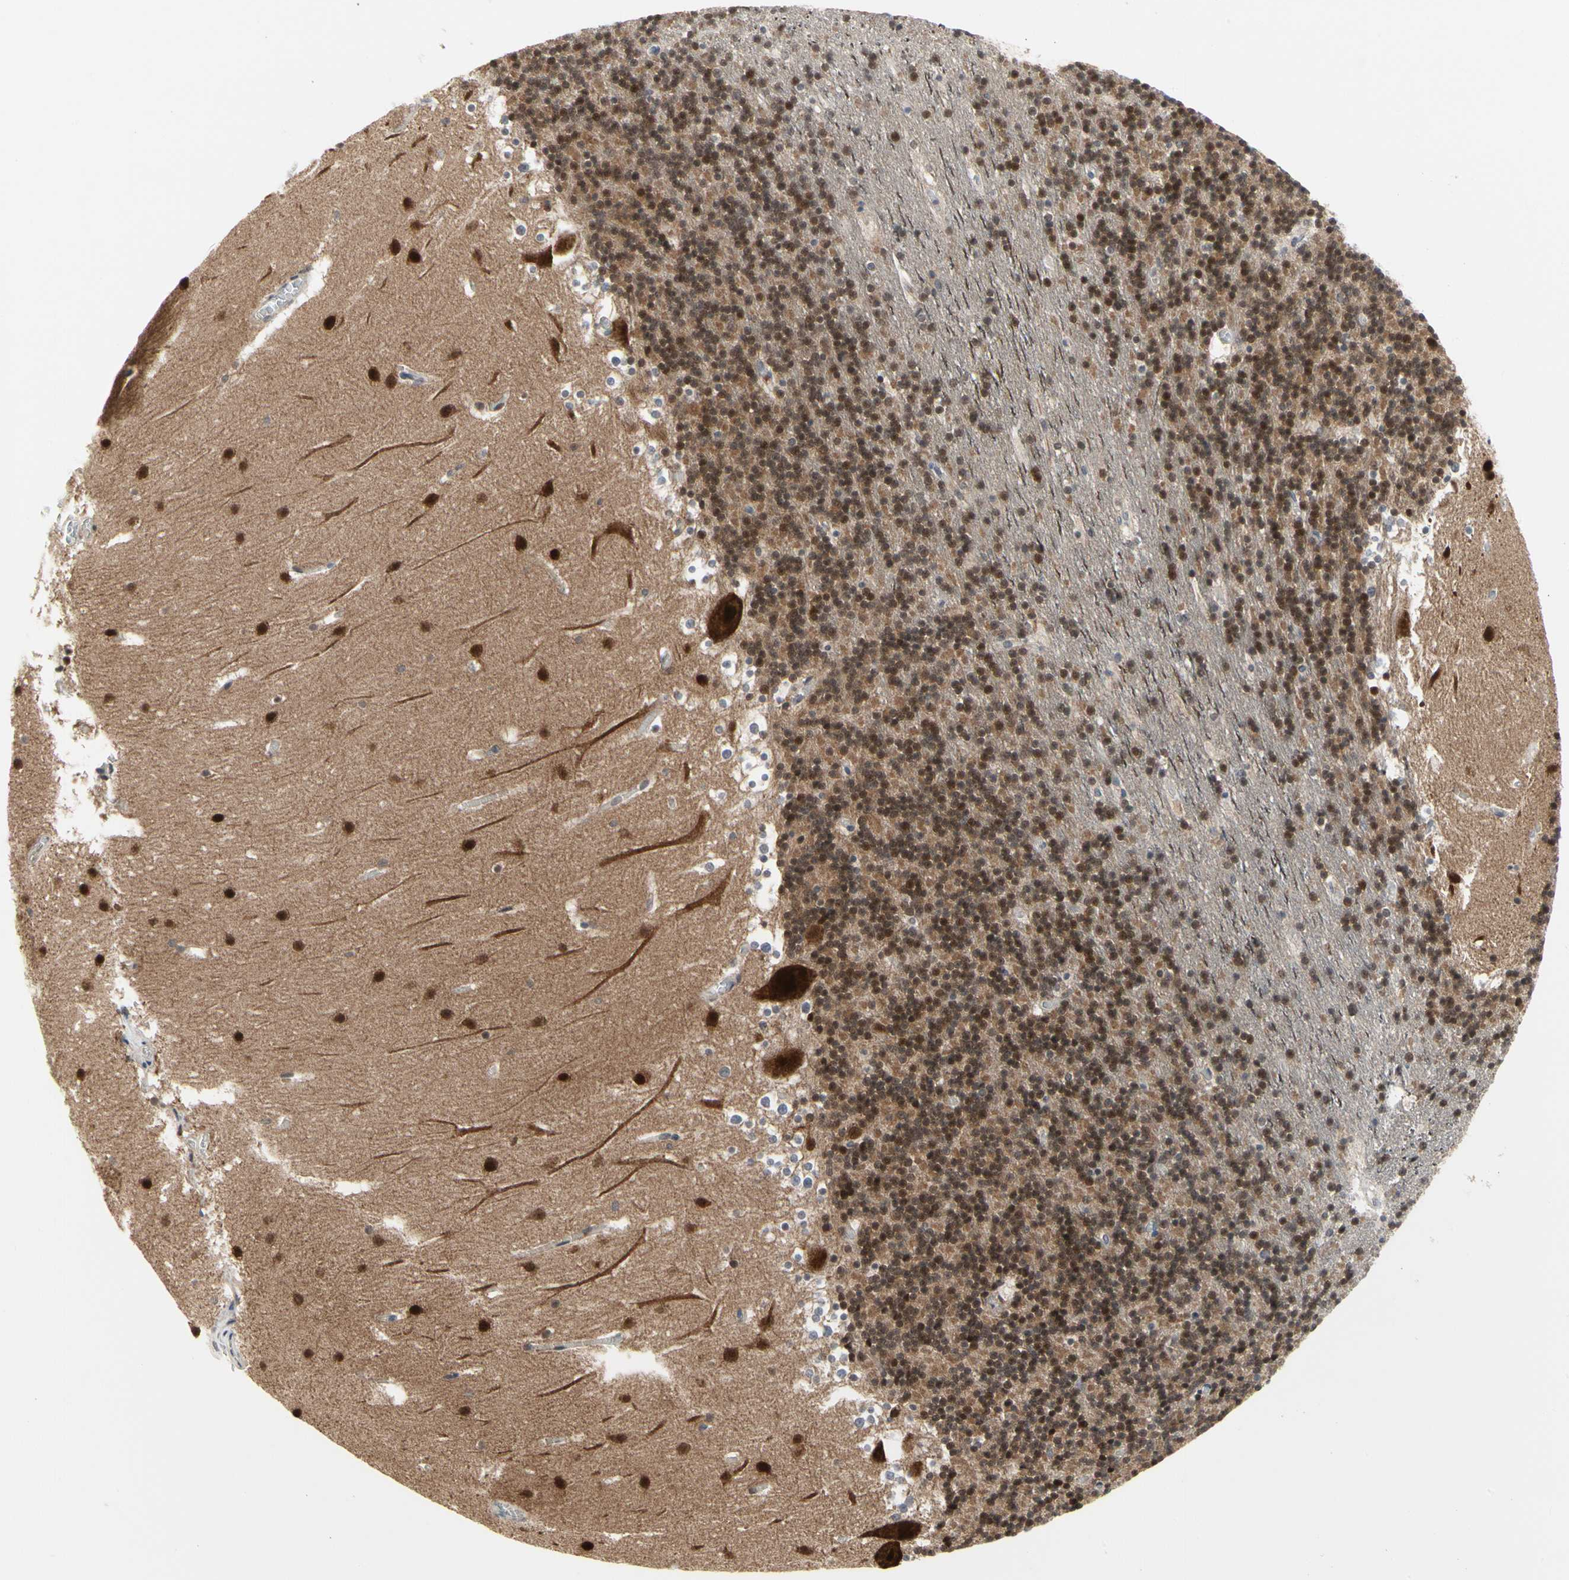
{"staining": {"intensity": "moderate", "quantity": ">75%", "location": "cytoplasmic/membranous,nuclear"}, "tissue": "cerebellum", "cell_type": "Cells in granular layer", "image_type": "normal", "snomed": [{"axis": "morphology", "description": "Normal tissue, NOS"}, {"axis": "topography", "description": "Cerebellum"}], "caption": "Cerebellum stained with a brown dye demonstrates moderate cytoplasmic/membranous,nuclear positive staining in about >75% of cells in granular layer.", "gene": "CDK5", "patient": {"sex": "male", "age": 45}}